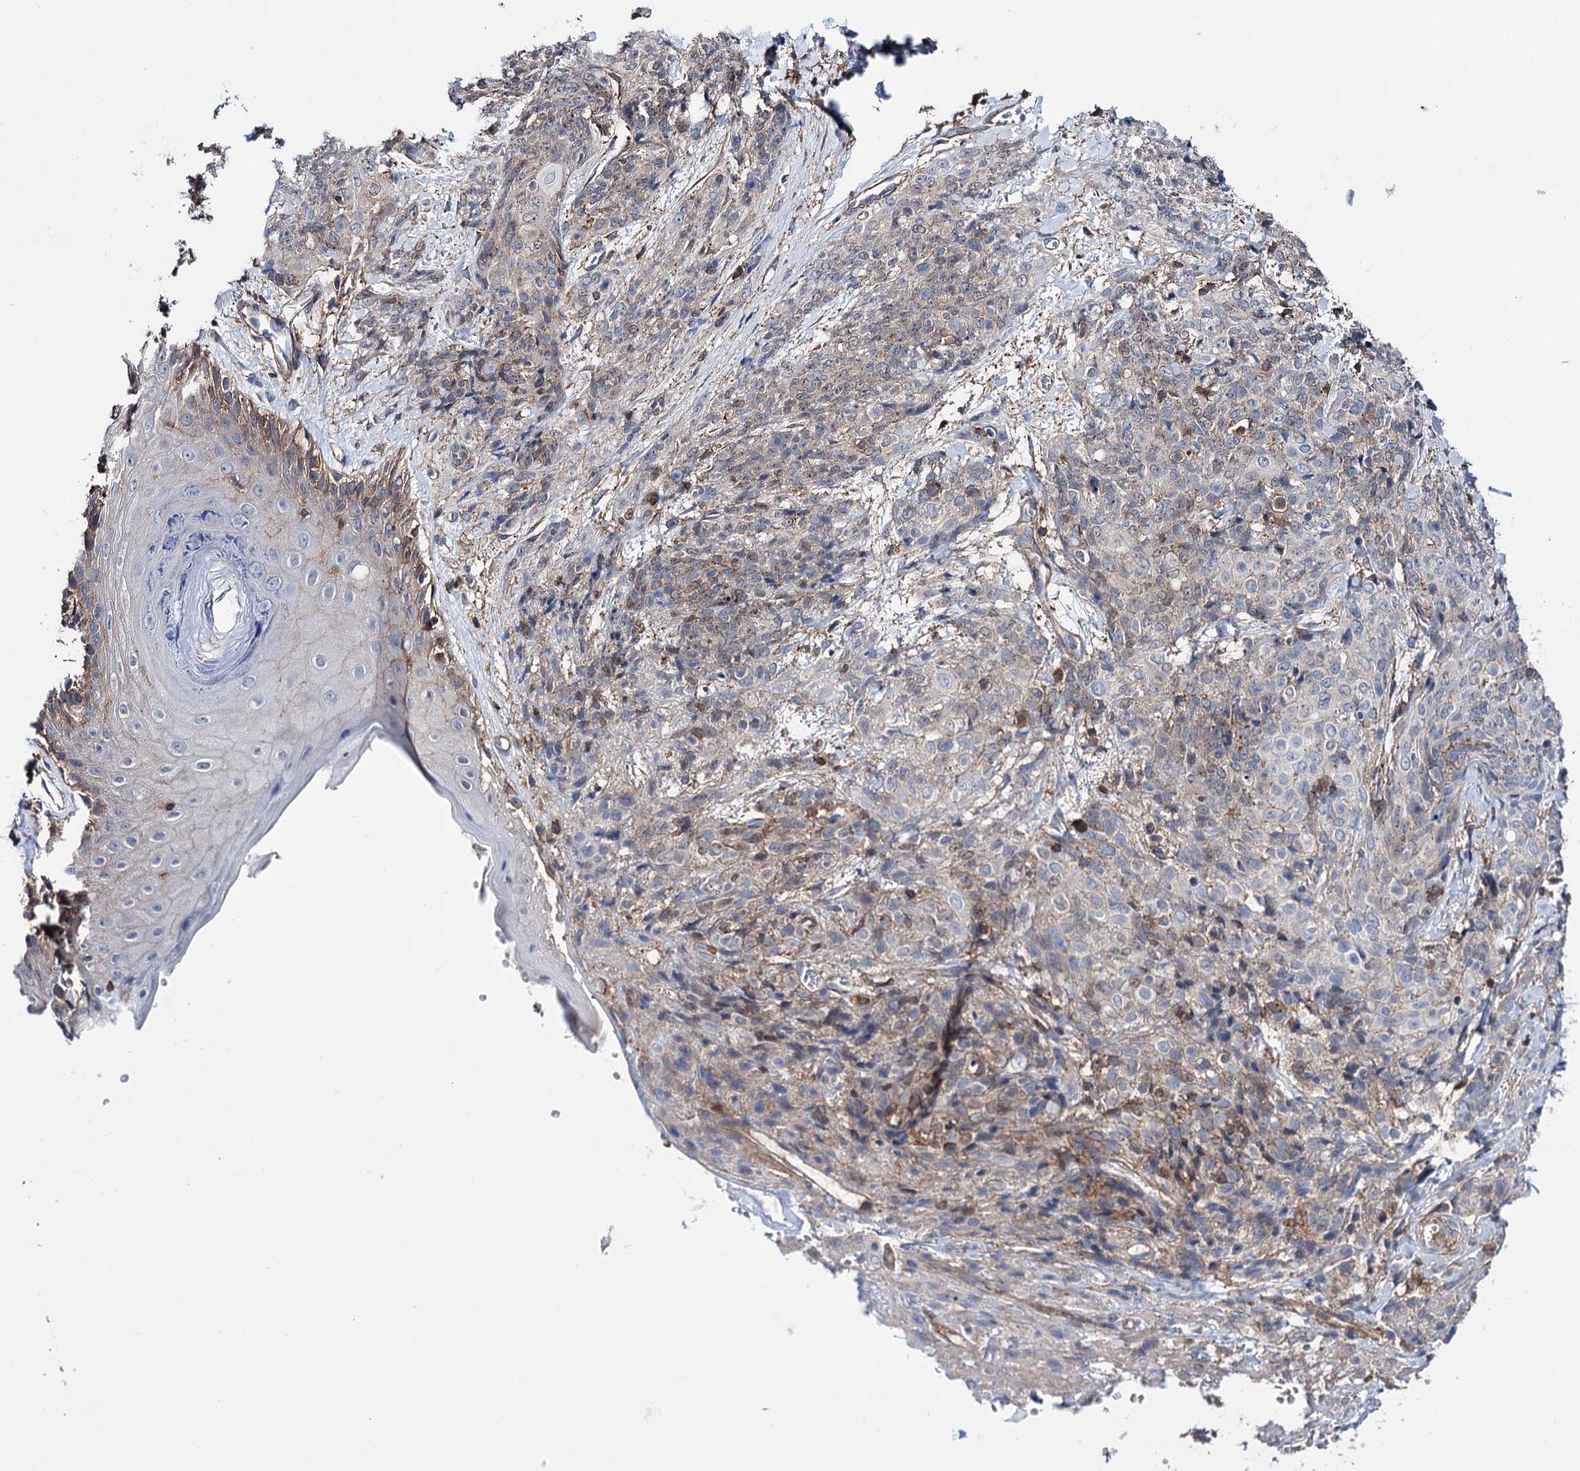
{"staining": {"intensity": "weak", "quantity": "25%-75%", "location": "cytoplasmic/membranous"}, "tissue": "skin cancer", "cell_type": "Tumor cells", "image_type": "cancer", "snomed": [{"axis": "morphology", "description": "Squamous cell carcinoma, NOS"}, {"axis": "topography", "description": "Skin"}, {"axis": "topography", "description": "Vulva"}], "caption": "Protein expression analysis of skin cancer (squamous cell carcinoma) shows weak cytoplasmic/membranous positivity in about 25%-75% of tumor cells. (DAB IHC with brightfield microscopy, high magnification).", "gene": "DEF6", "patient": {"sex": "female", "age": 85}}